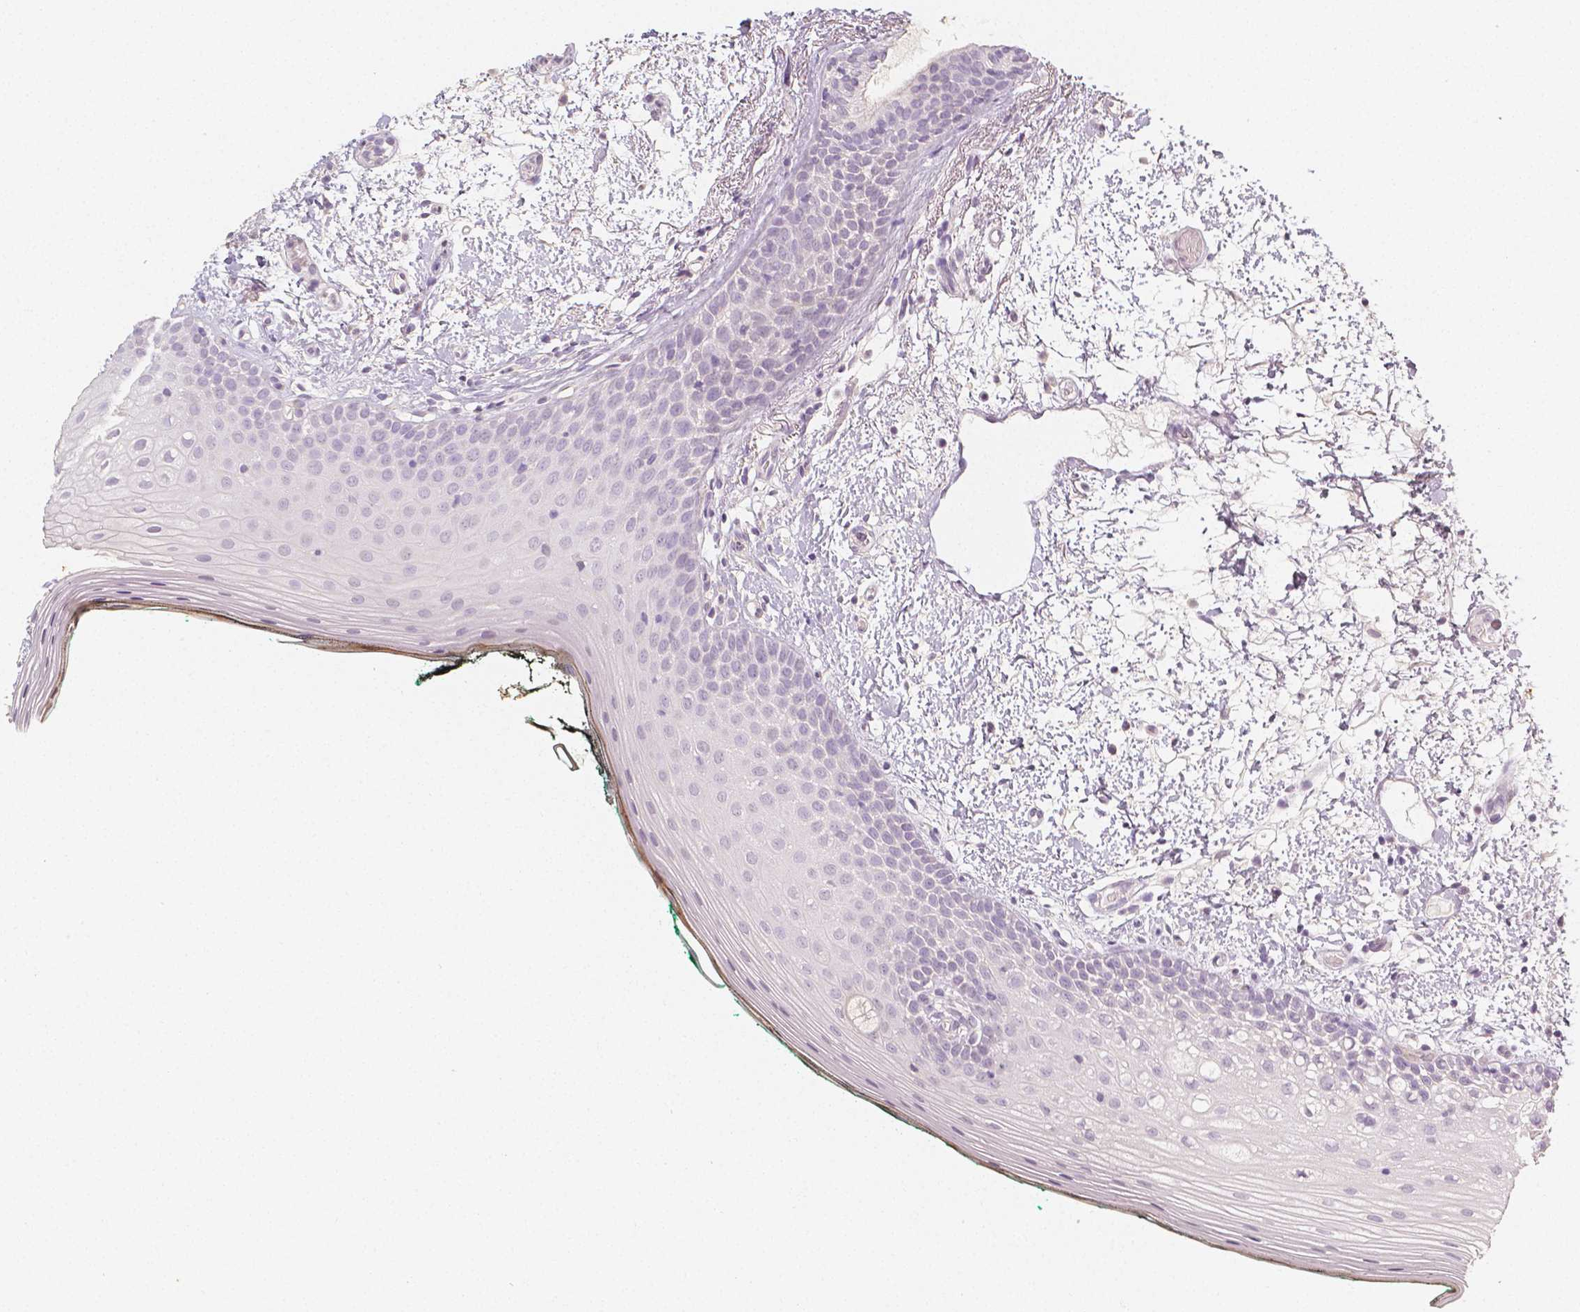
{"staining": {"intensity": "negative", "quantity": "none", "location": "none"}, "tissue": "oral mucosa", "cell_type": "Squamous epithelial cells", "image_type": "normal", "snomed": [{"axis": "morphology", "description": "Normal tissue, NOS"}, {"axis": "topography", "description": "Oral tissue"}], "caption": "An IHC micrograph of normal oral mucosa is shown. There is no staining in squamous epithelial cells of oral mucosa.", "gene": "THY1", "patient": {"sex": "female", "age": 83}}